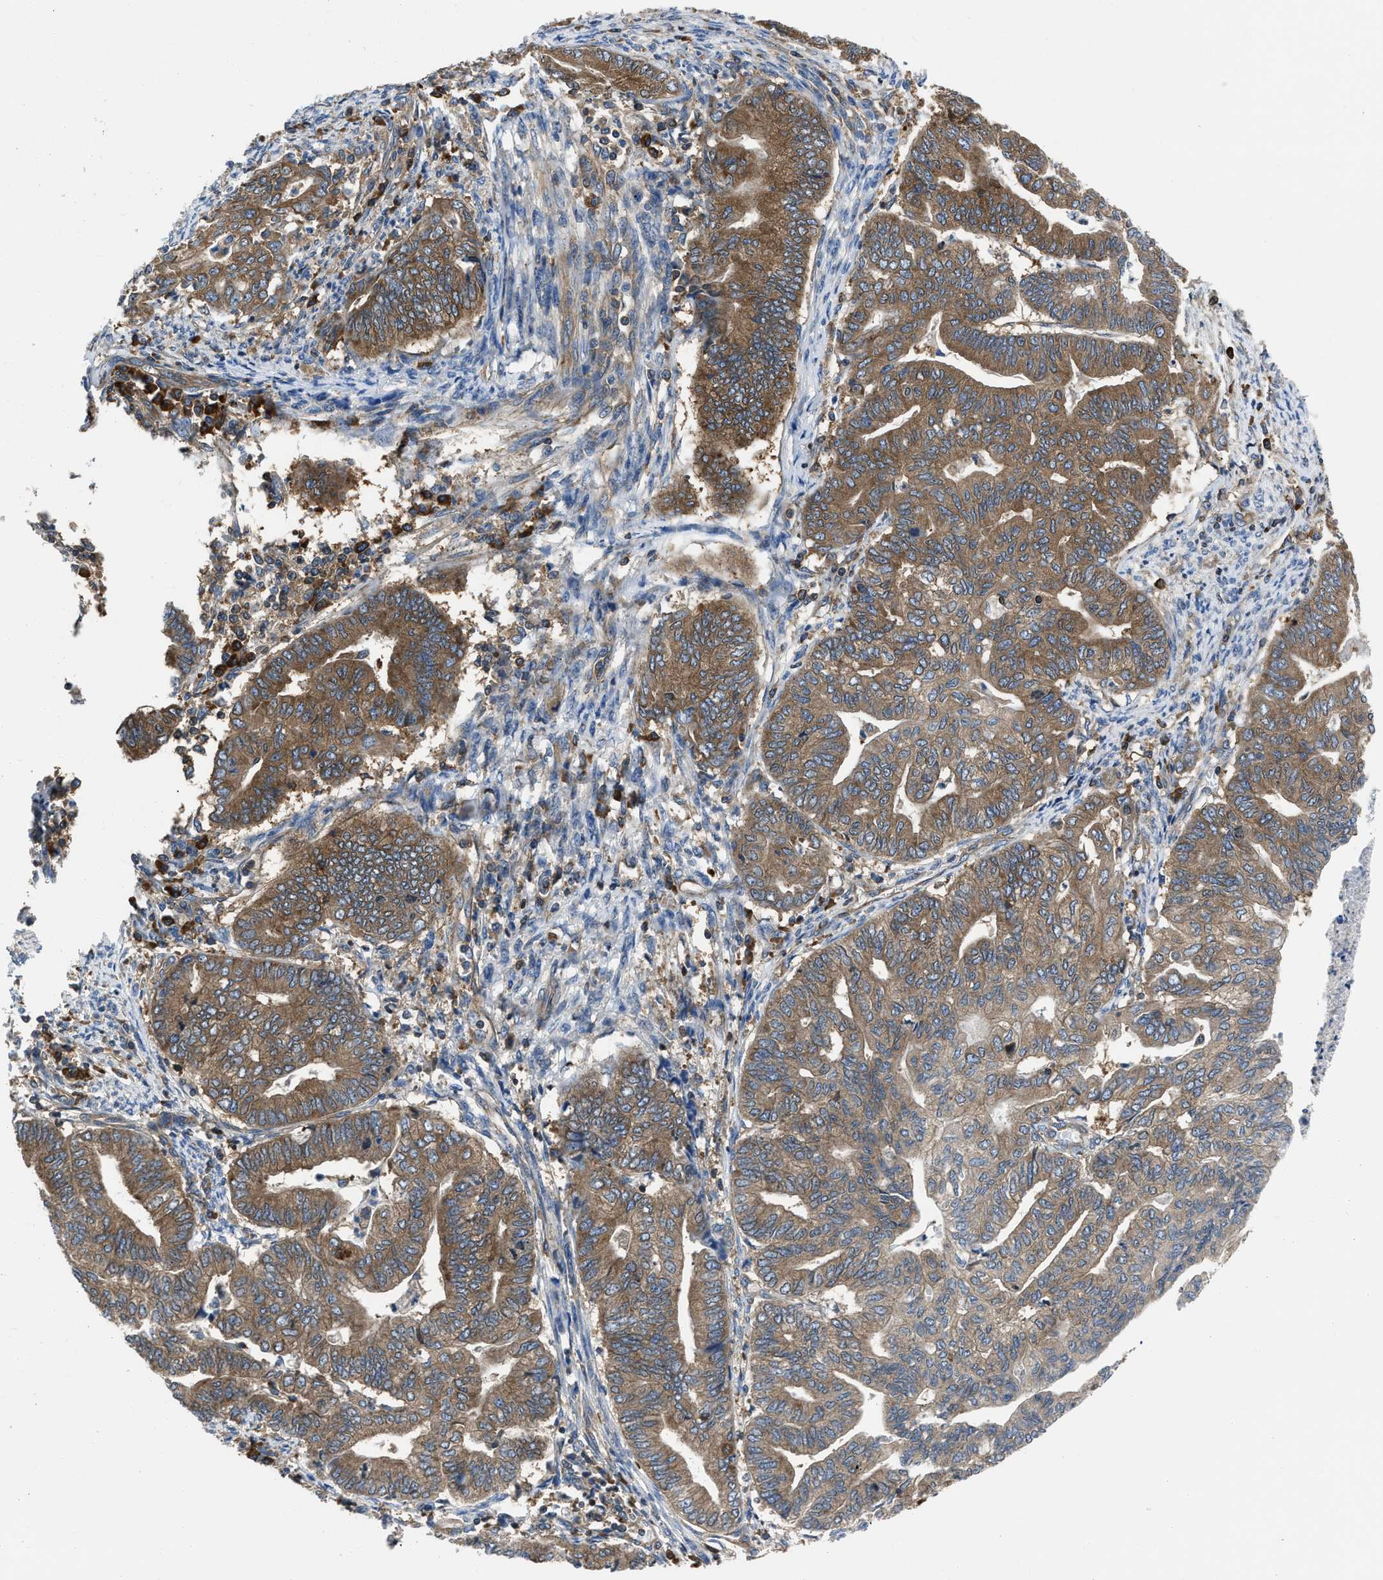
{"staining": {"intensity": "moderate", "quantity": ">75%", "location": "cytoplasmic/membranous"}, "tissue": "endometrial cancer", "cell_type": "Tumor cells", "image_type": "cancer", "snomed": [{"axis": "morphology", "description": "Adenocarcinoma, NOS"}, {"axis": "topography", "description": "Endometrium"}], "caption": "DAB (3,3'-diaminobenzidine) immunohistochemical staining of endometrial cancer demonstrates moderate cytoplasmic/membranous protein positivity in about >75% of tumor cells.", "gene": "YARS1", "patient": {"sex": "female", "age": 79}}